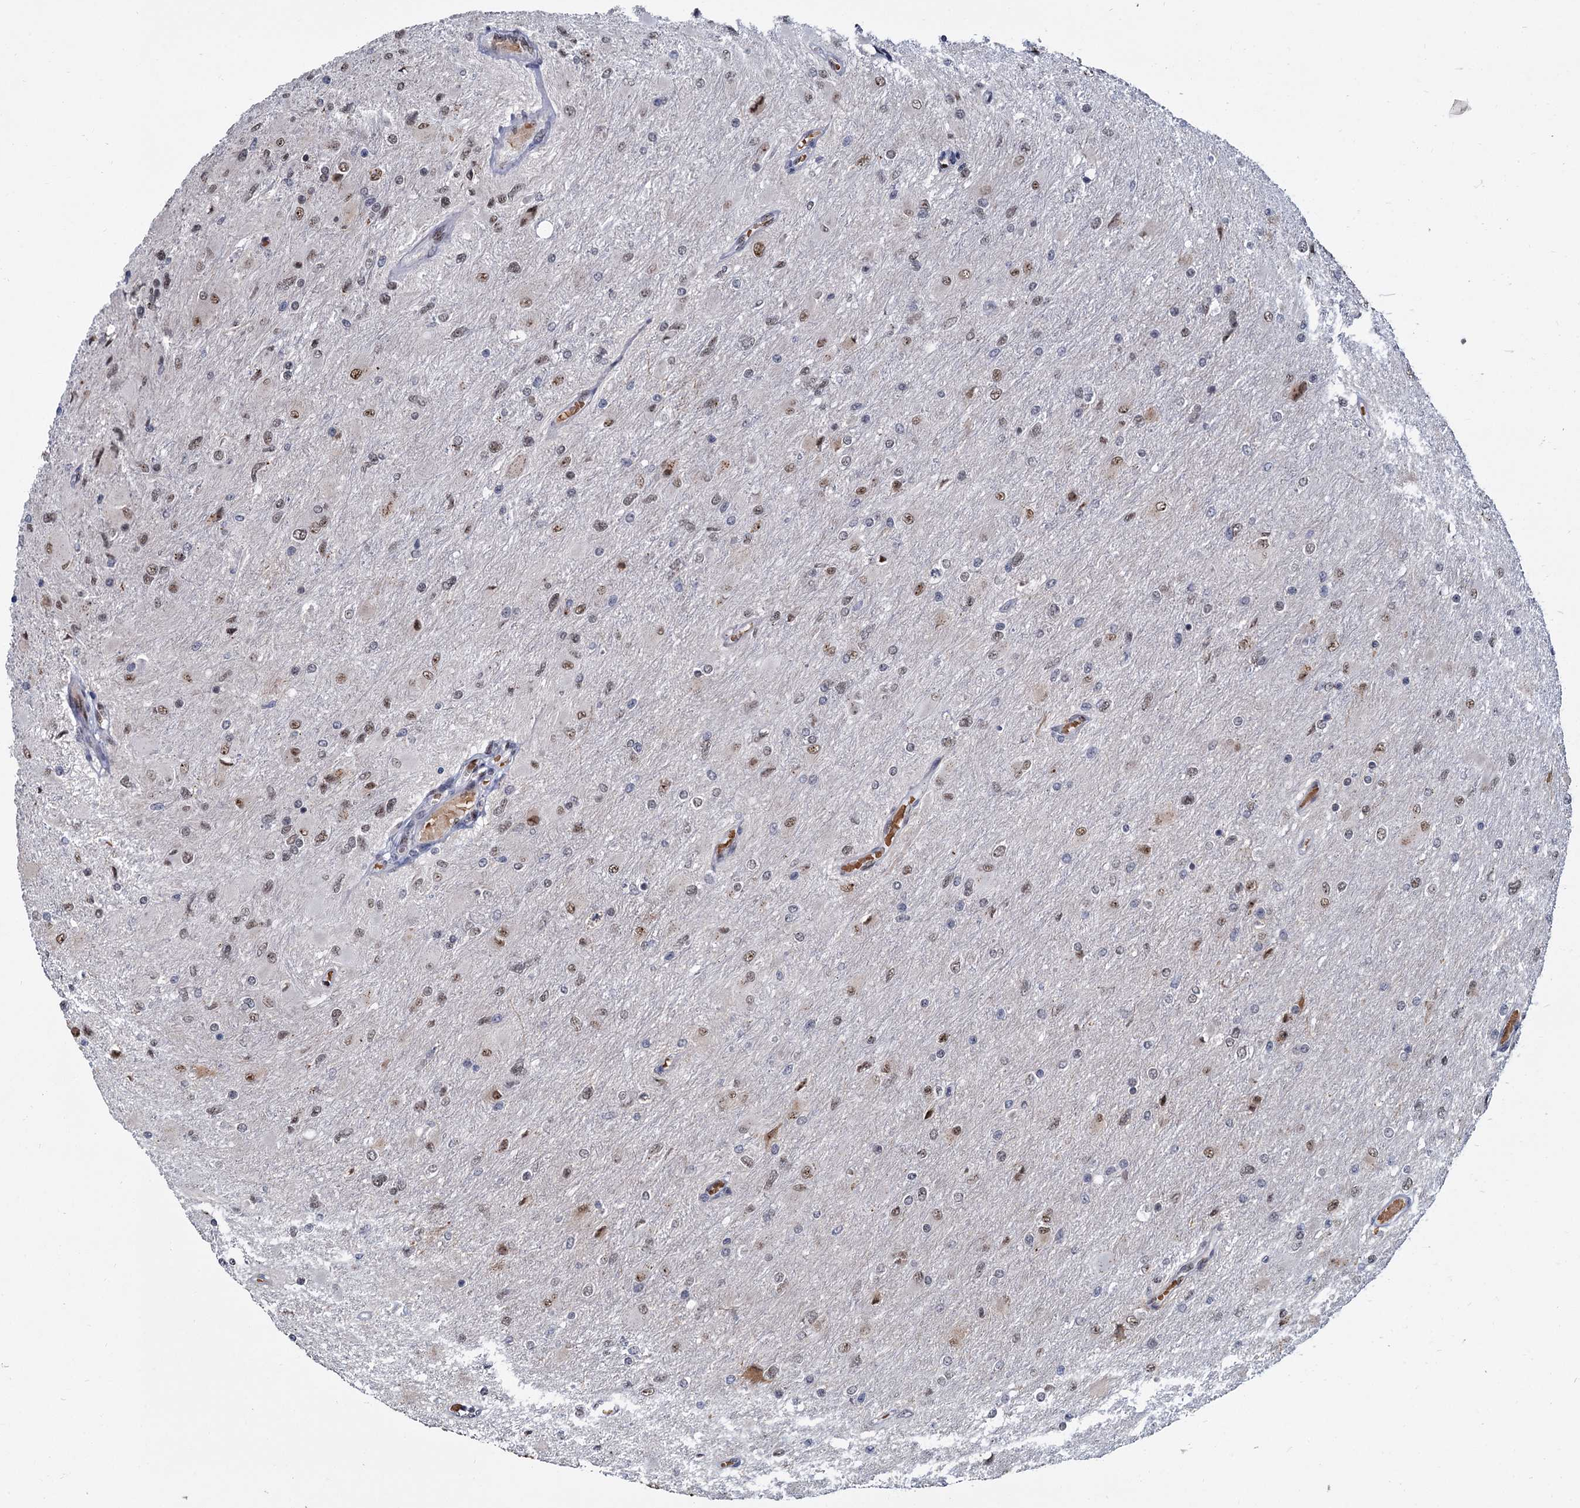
{"staining": {"intensity": "weak", "quantity": "<25%", "location": "nuclear"}, "tissue": "glioma", "cell_type": "Tumor cells", "image_type": "cancer", "snomed": [{"axis": "morphology", "description": "Glioma, malignant, High grade"}, {"axis": "topography", "description": "Cerebral cortex"}], "caption": "High power microscopy photomicrograph of an immunohistochemistry (IHC) histopathology image of malignant high-grade glioma, revealing no significant positivity in tumor cells.", "gene": "RPRD1A", "patient": {"sex": "female", "age": 36}}